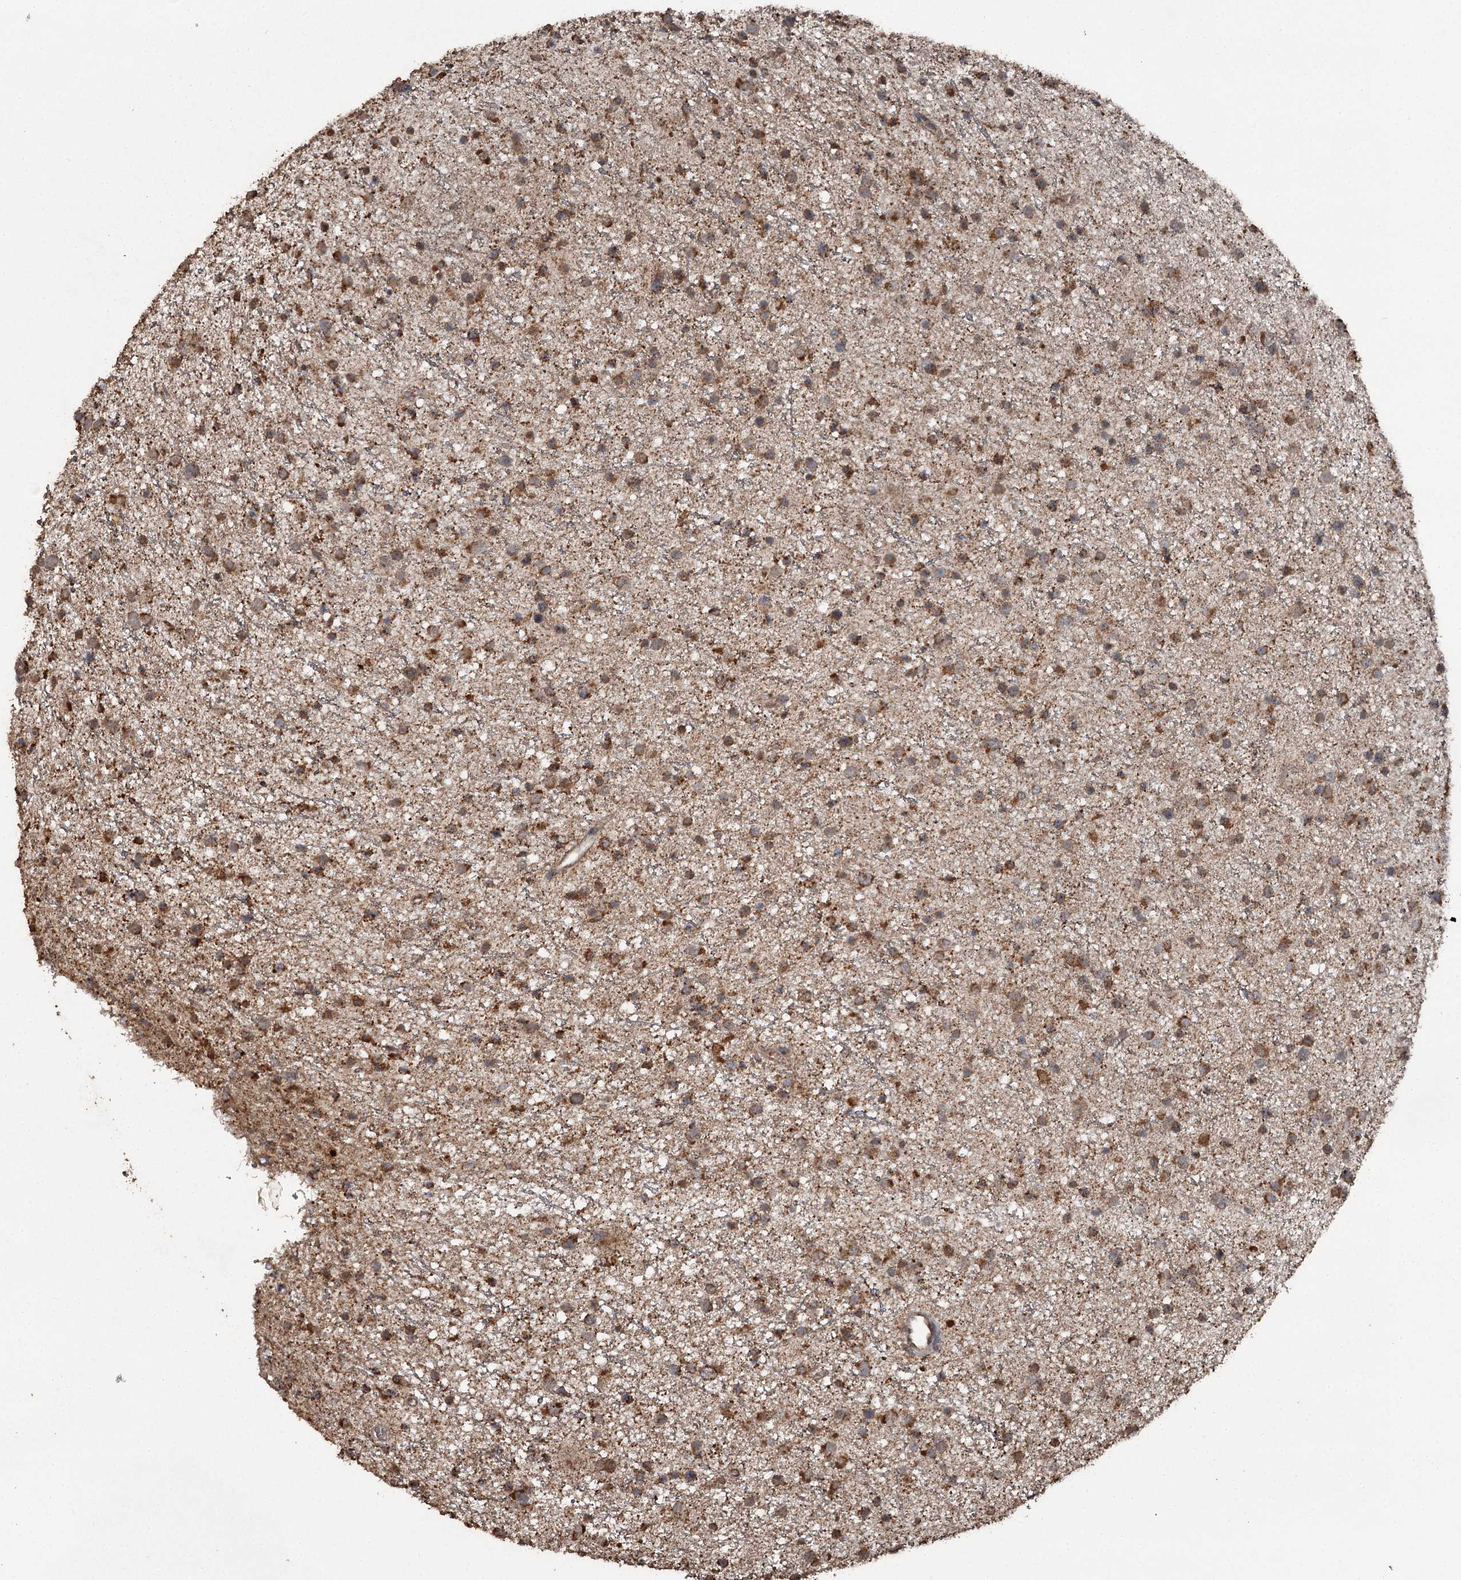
{"staining": {"intensity": "moderate", "quantity": ">75%", "location": "cytoplasmic/membranous"}, "tissue": "glioma", "cell_type": "Tumor cells", "image_type": "cancer", "snomed": [{"axis": "morphology", "description": "Glioma, malignant, Low grade"}, {"axis": "topography", "description": "Cerebral cortex"}], "caption": "Human glioma stained with a brown dye shows moderate cytoplasmic/membranous positive staining in approximately >75% of tumor cells.", "gene": "WIPI1", "patient": {"sex": "female", "age": 39}}